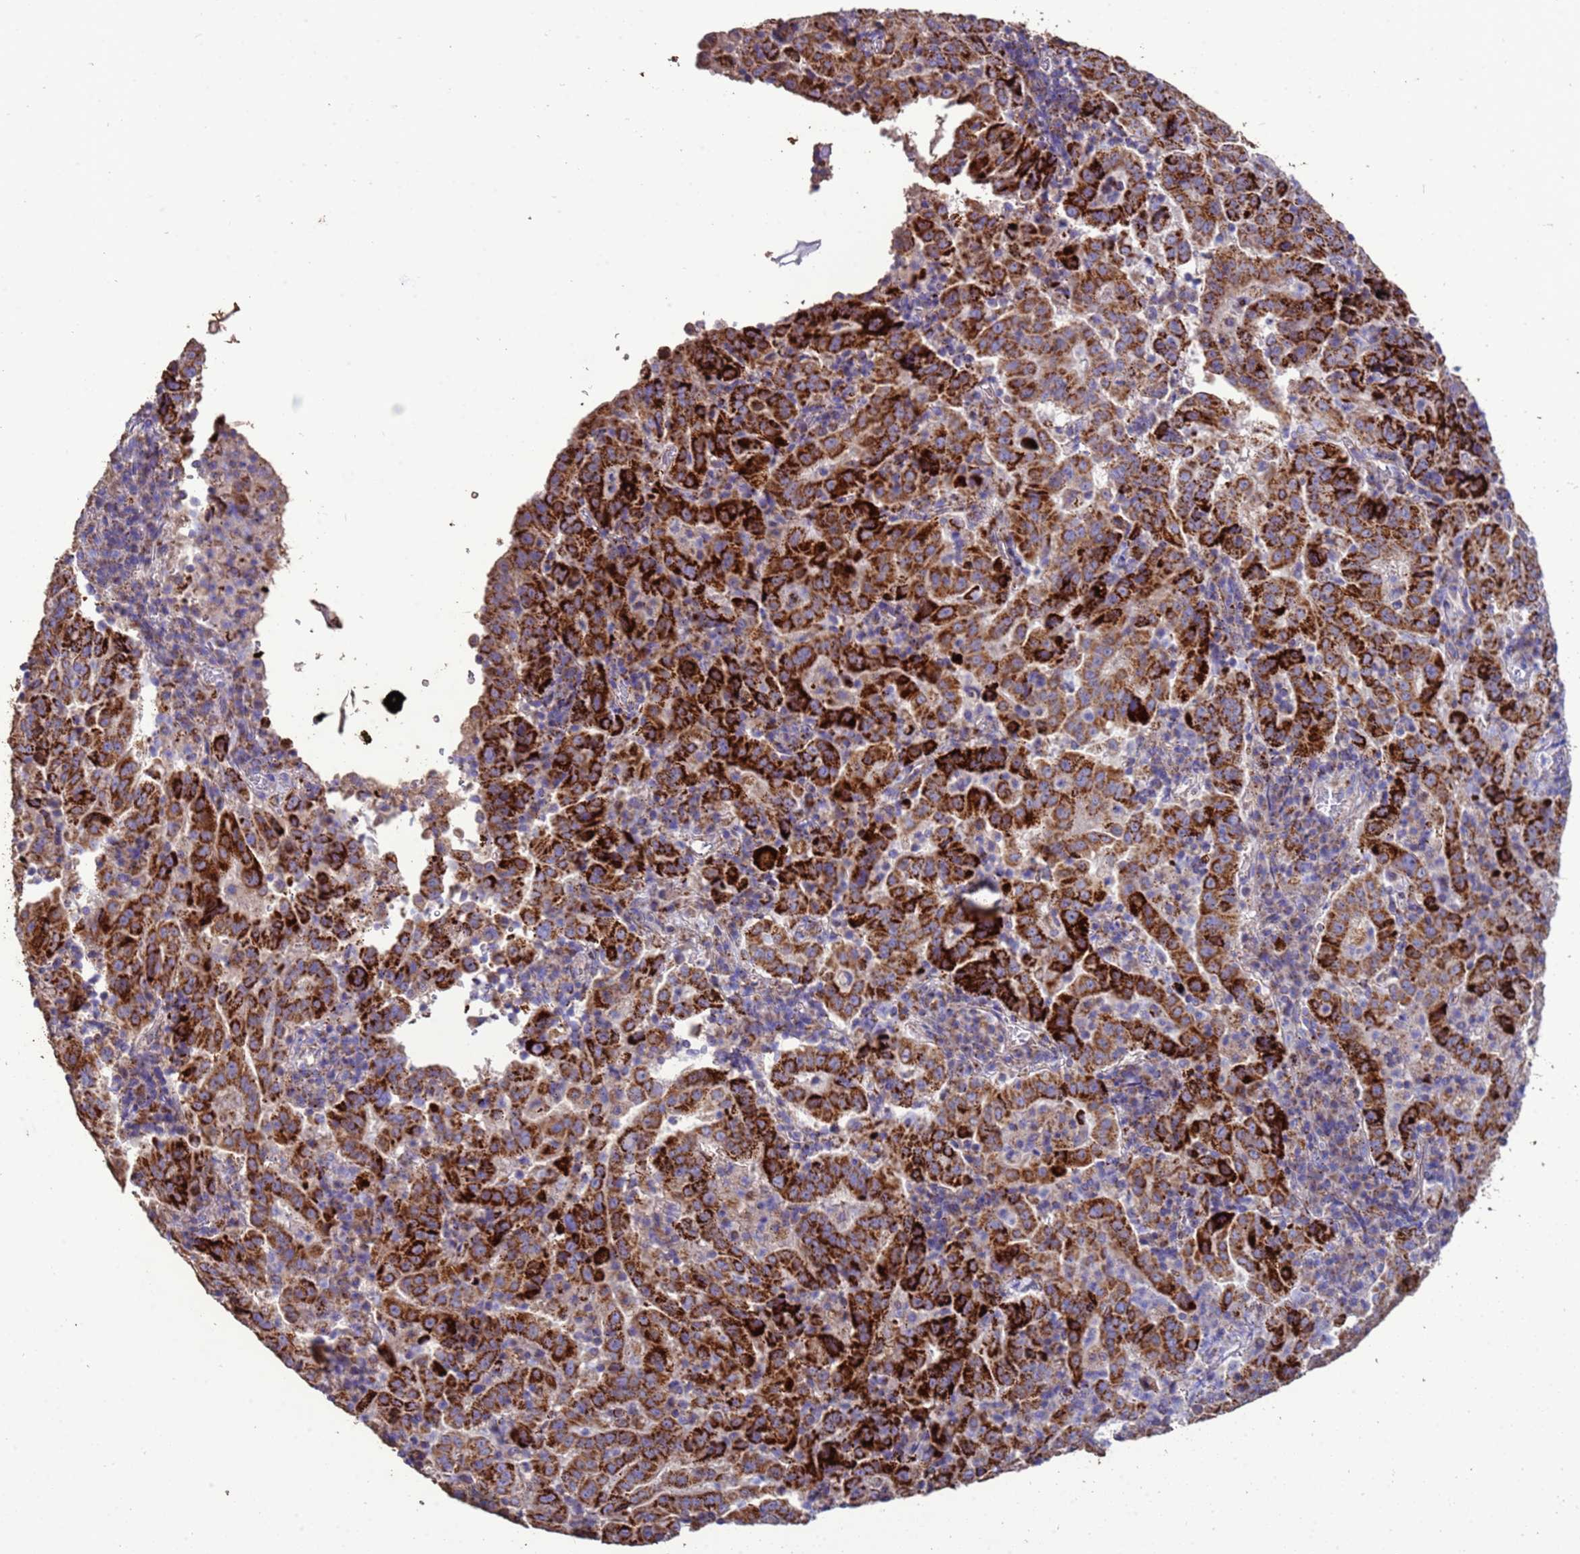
{"staining": {"intensity": "strong", "quantity": ">75%", "location": "cytoplasmic/membranous"}, "tissue": "pancreatic cancer", "cell_type": "Tumor cells", "image_type": "cancer", "snomed": [{"axis": "morphology", "description": "Adenocarcinoma, NOS"}, {"axis": "topography", "description": "Pancreas"}], "caption": "About >75% of tumor cells in adenocarcinoma (pancreatic) exhibit strong cytoplasmic/membranous protein positivity as visualized by brown immunohistochemical staining.", "gene": "ZNFX1", "patient": {"sex": "male", "age": 63}}